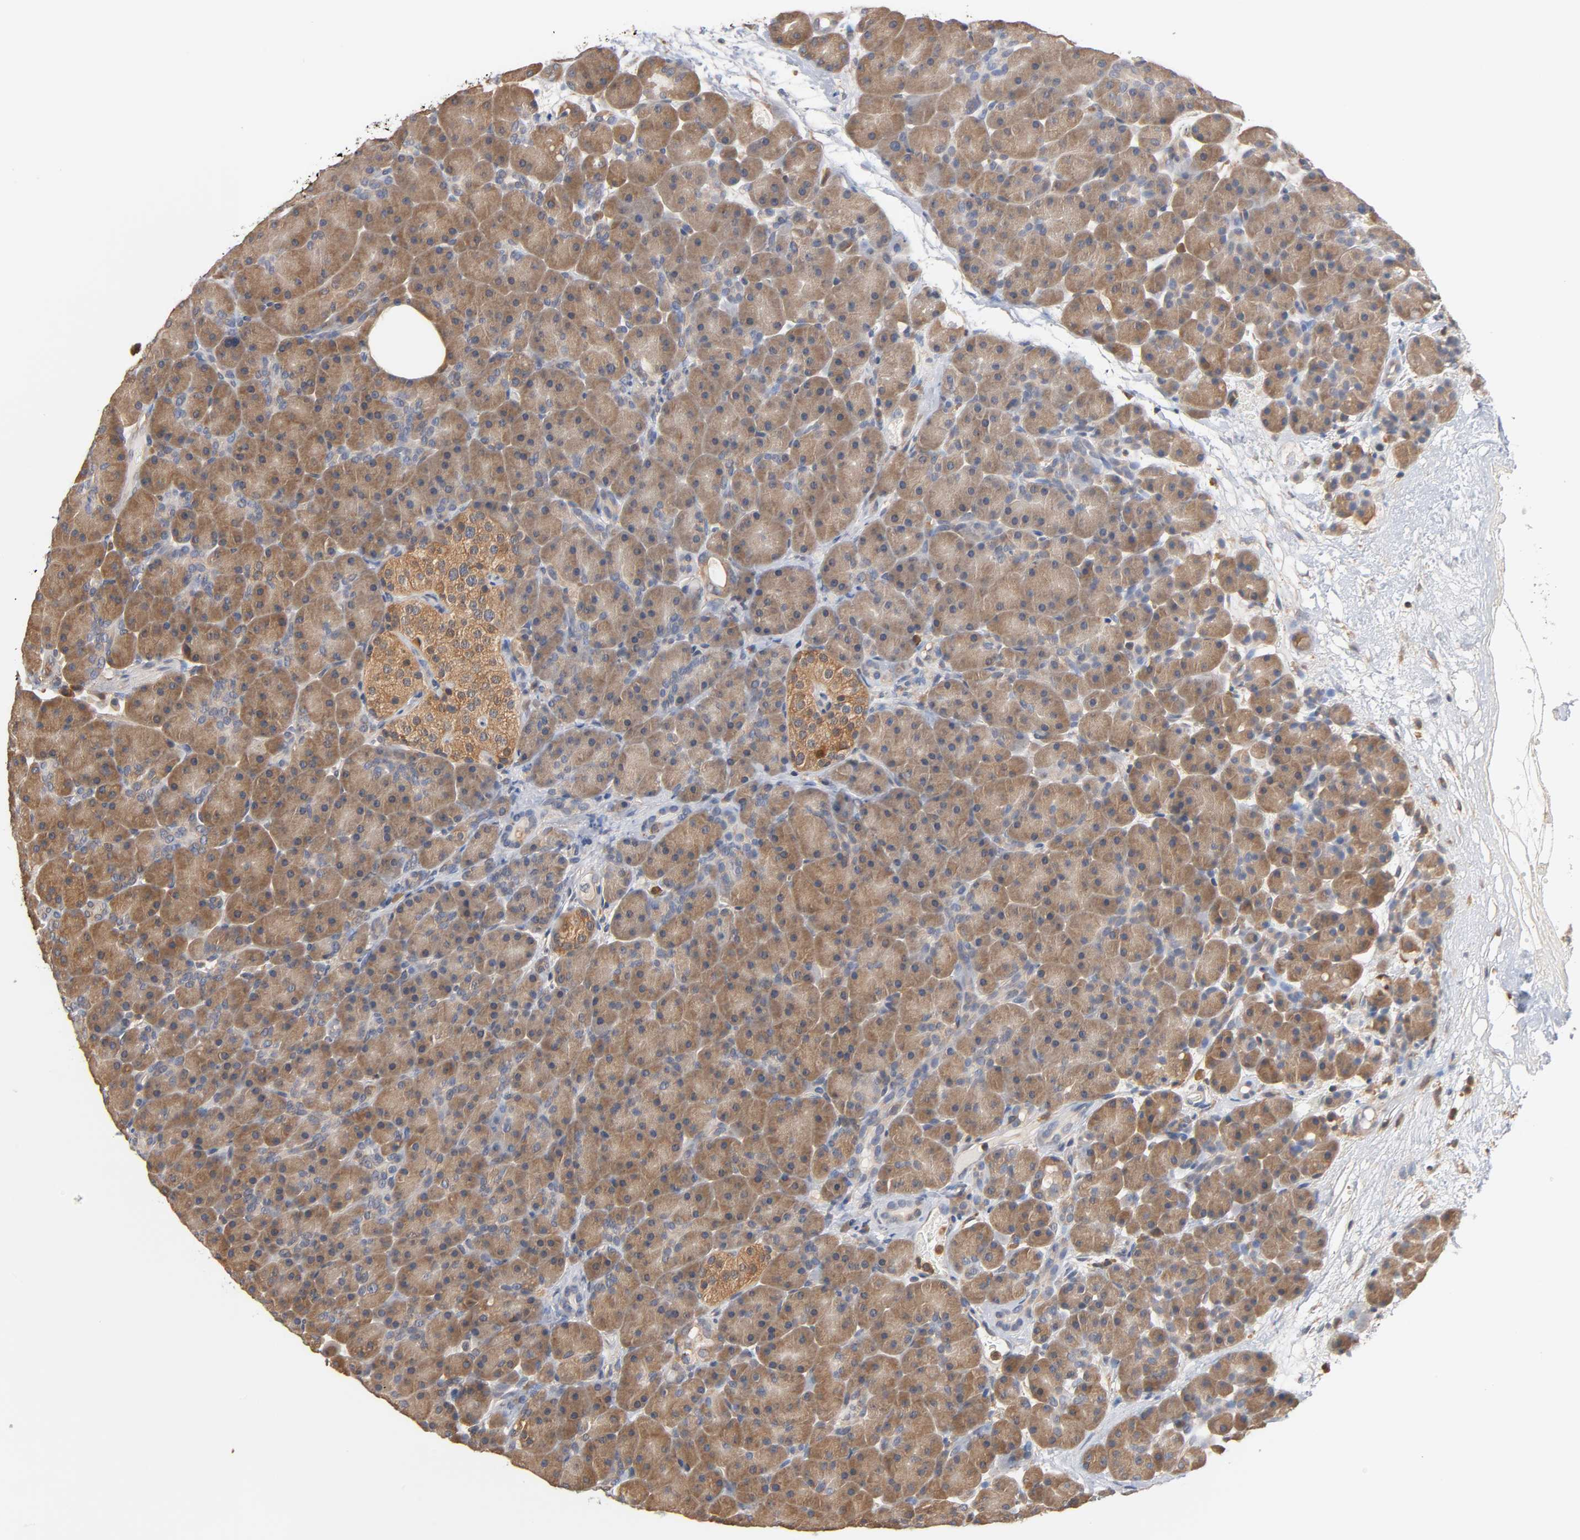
{"staining": {"intensity": "moderate", "quantity": ">75%", "location": "cytoplasmic/membranous"}, "tissue": "pancreas", "cell_type": "Exocrine glandular cells", "image_type": "normal", "snomed": [{"axis": "morphology", "description": "Normal tissue, NOS"}, {"axis": "topography", "description": "Pancreas"}], "caption": "Immunohistochemical staining of unremarkable pancreas shows medium levels of moderate cytoplasmic/membranous staining in approximately >75% of exocrine glandular cells.", "gene": "ALDOA", "patient": {"sex": "male", "age": 66}}